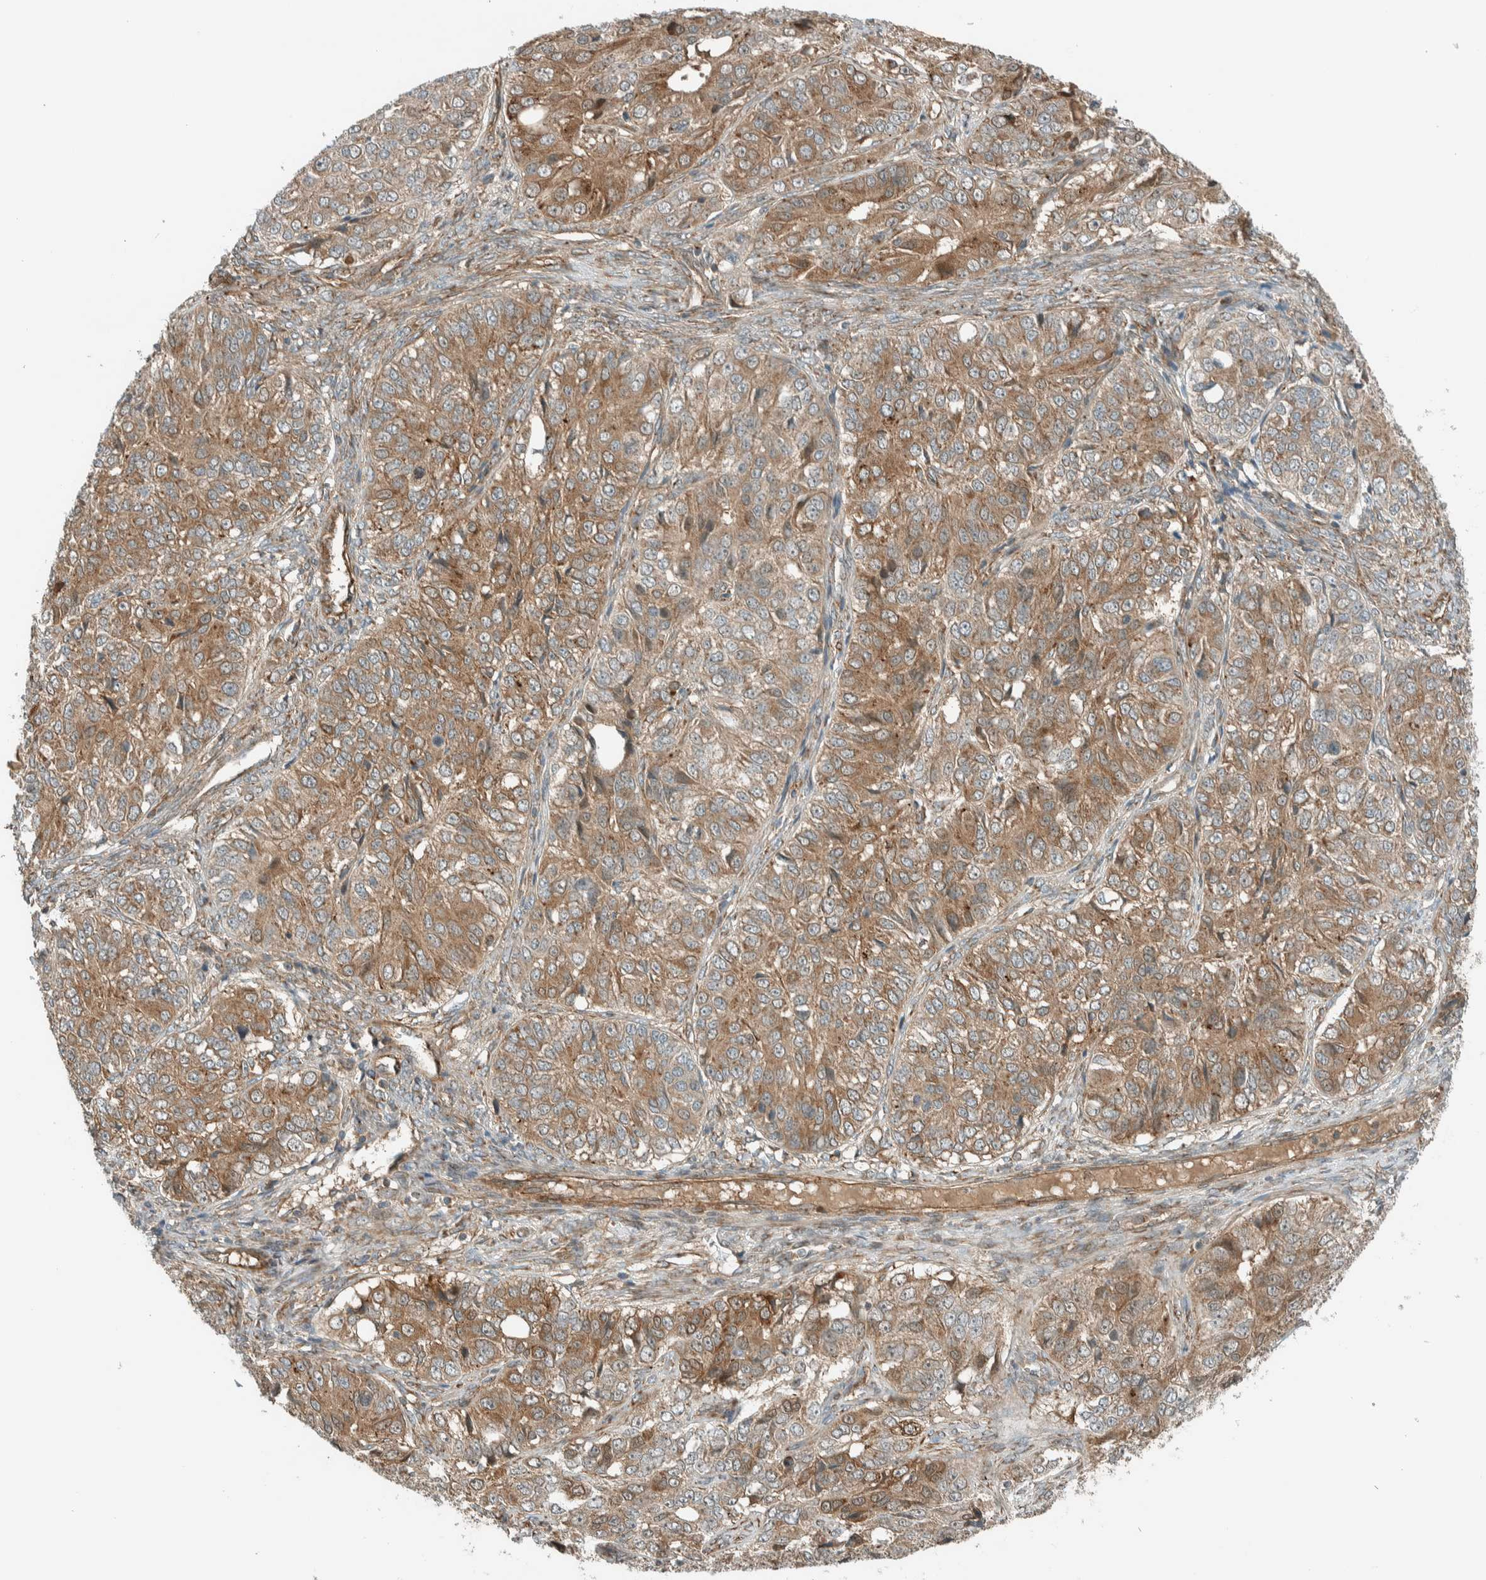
{"staining": {"intensity": "moderate", "quantity": ">75%", "location": "cytoplasmic/membranous"}, "tissue": "ovarian cancer", "cell_type": "Tumor cells", "image_type": "cancer", "snomed": [{"axis": "morphology", "description": "Carcinoma, endometroid"}, {"axis": "topography", "description": "Ovary"}], "caption": "A high-resolution image shows IHC staining of endometroid carcinoma (ovarian), which demonstrates moderate cytoplasmic/membranous staining in about >75% of tumor cells.", "gene": "EXOC7", "patient": {"sex": "female", "age": 51}}